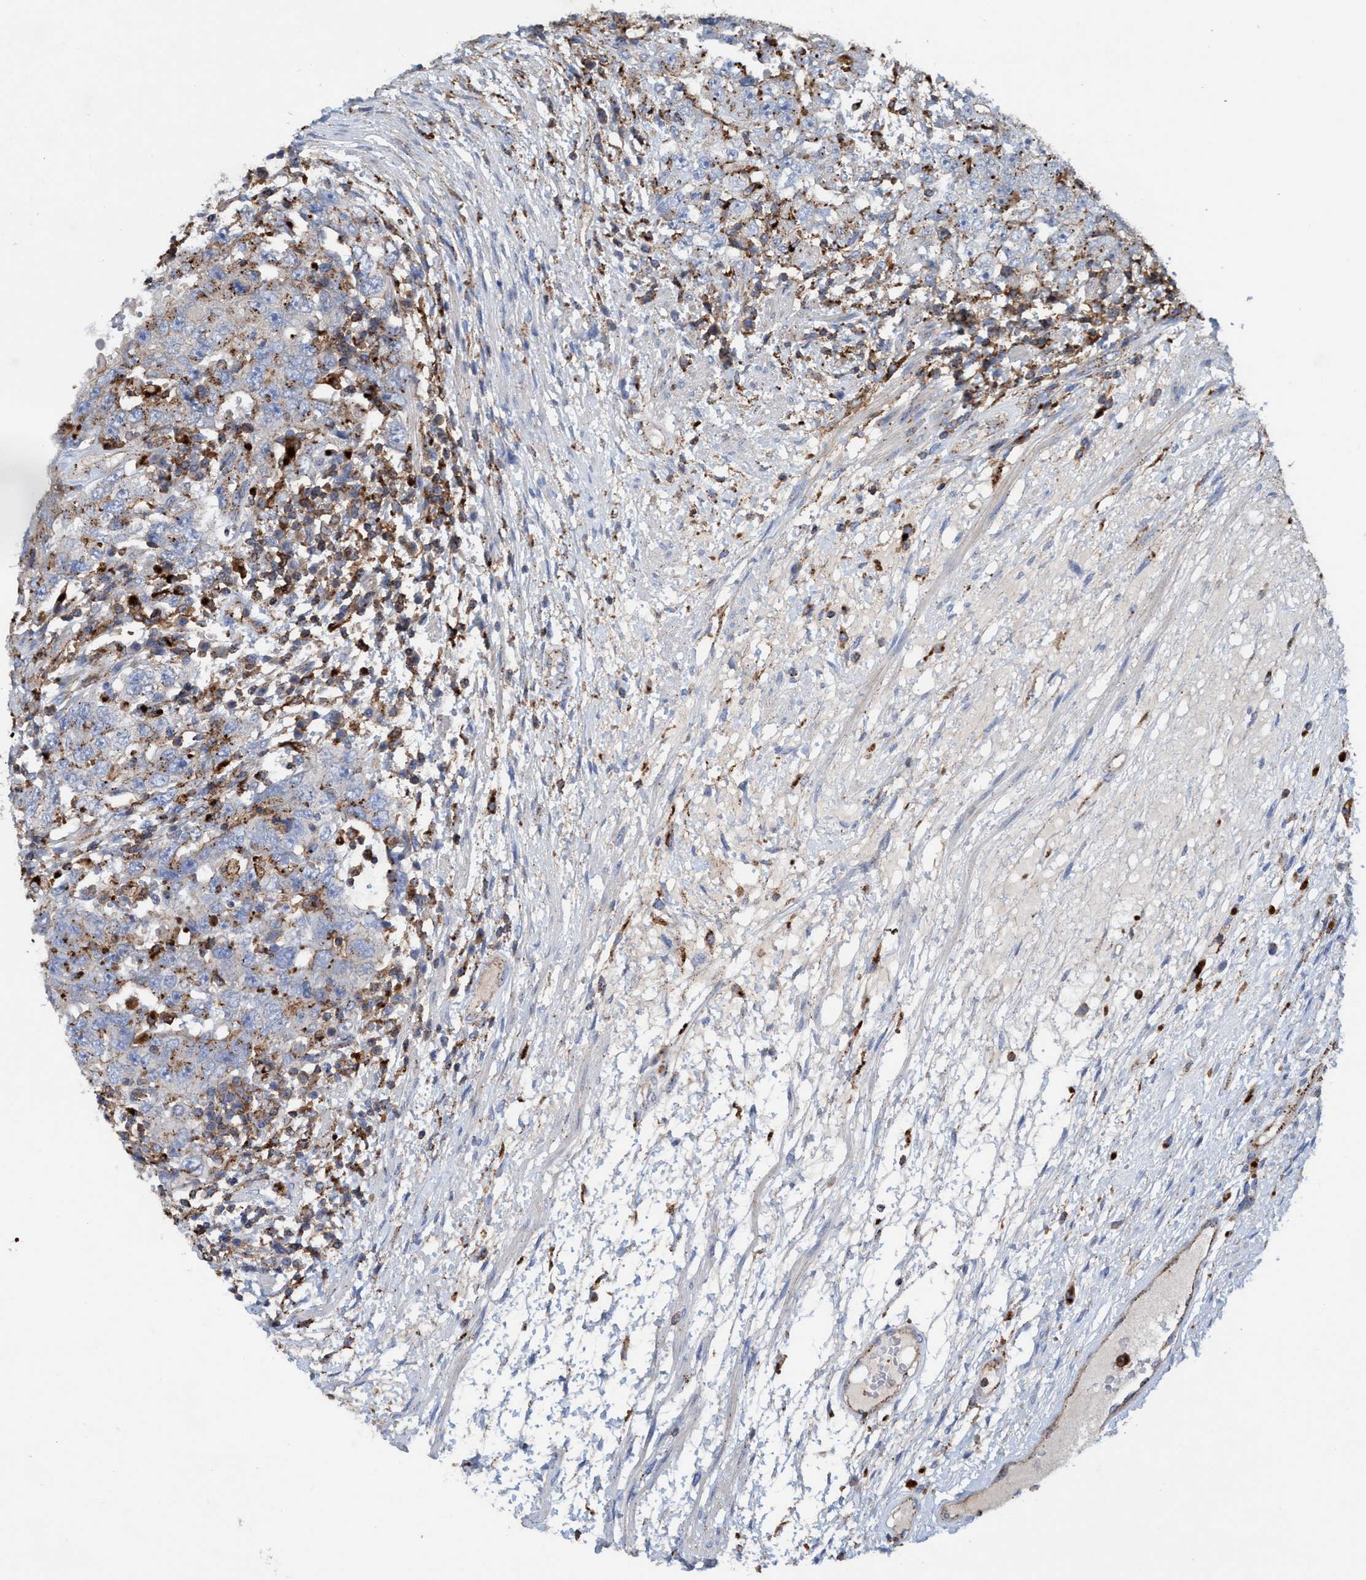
{"staining": {"intensity": "moderate", "quantity": "<25%", "location": "cytoplasmic/membranous"}, "tissue": "testis cancer", "cell_type": "Tumor cells", "image_type": "cancer", "snomed": [{"axis": "morphology", "description": "Carcinoma, Embryonal, NOS"}, {"axis": "topography", "description": "Testis"}], "caption": "IHC (DAB) staining of testis cancer (embryonal carcinoma) reveals moderate cytoplasmic/membranous protein expression in about <25% of tumor cells.", "gene": "TRIM65", "patient": {"sex": "male", "age": 26}}